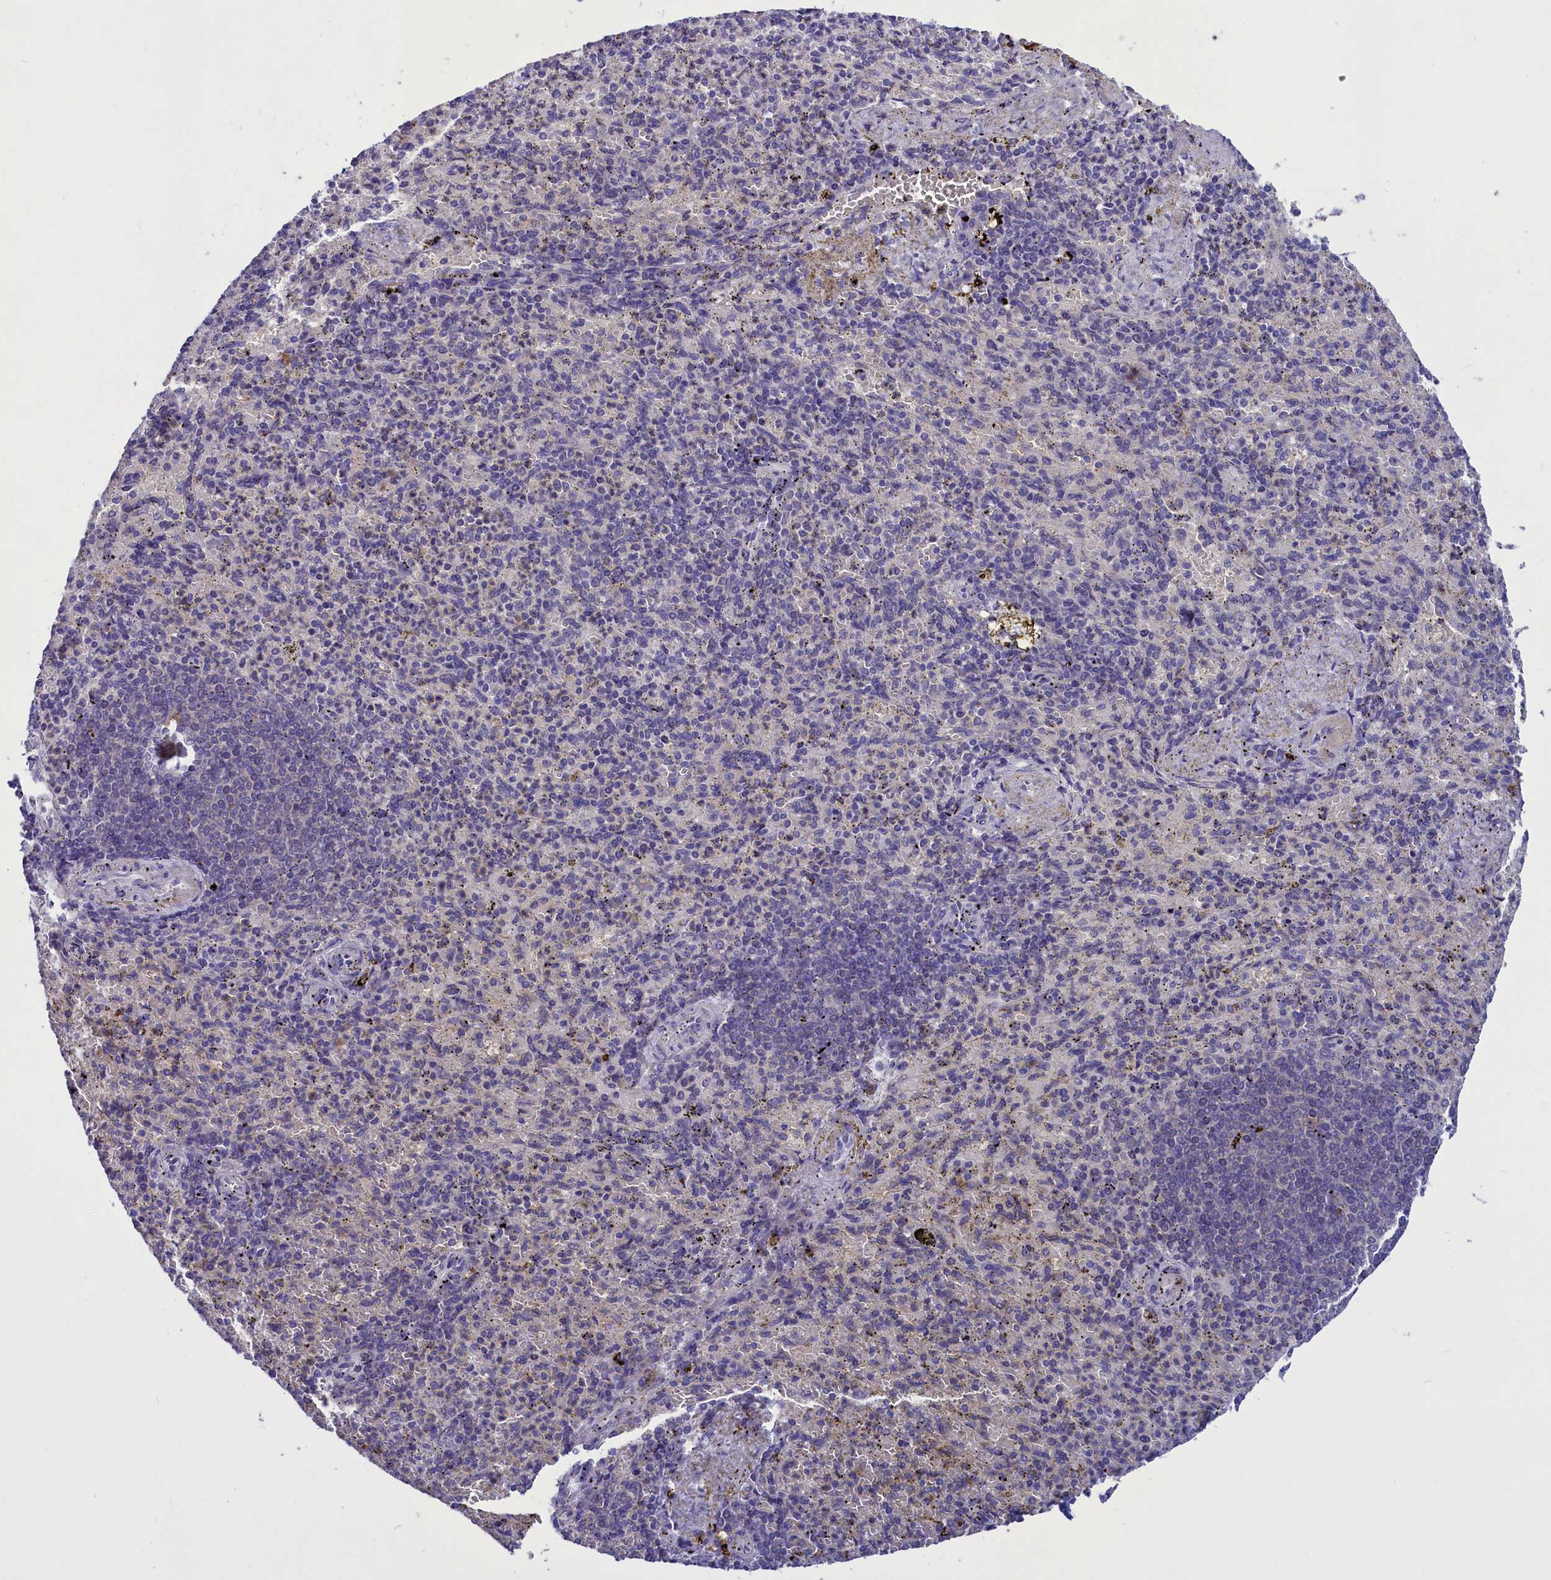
{"staining": {"intensity": "negative", "quantity": "none", "location": "none"}, "tissue": "spleen", "cell_type": "Cells in red pulp", "image_type": "normal", "snomed": [{"axis": "morphology", "description": "Normal tissue, NOS"}, {"axis": "topography", "description": "Spleen"}], "caption": "Protein analysis of benign spleen demonstrates no significant positivity in cells in red pulp.", "gene": "ENPP6", "patient": {"sex": "female", "age": 74}}